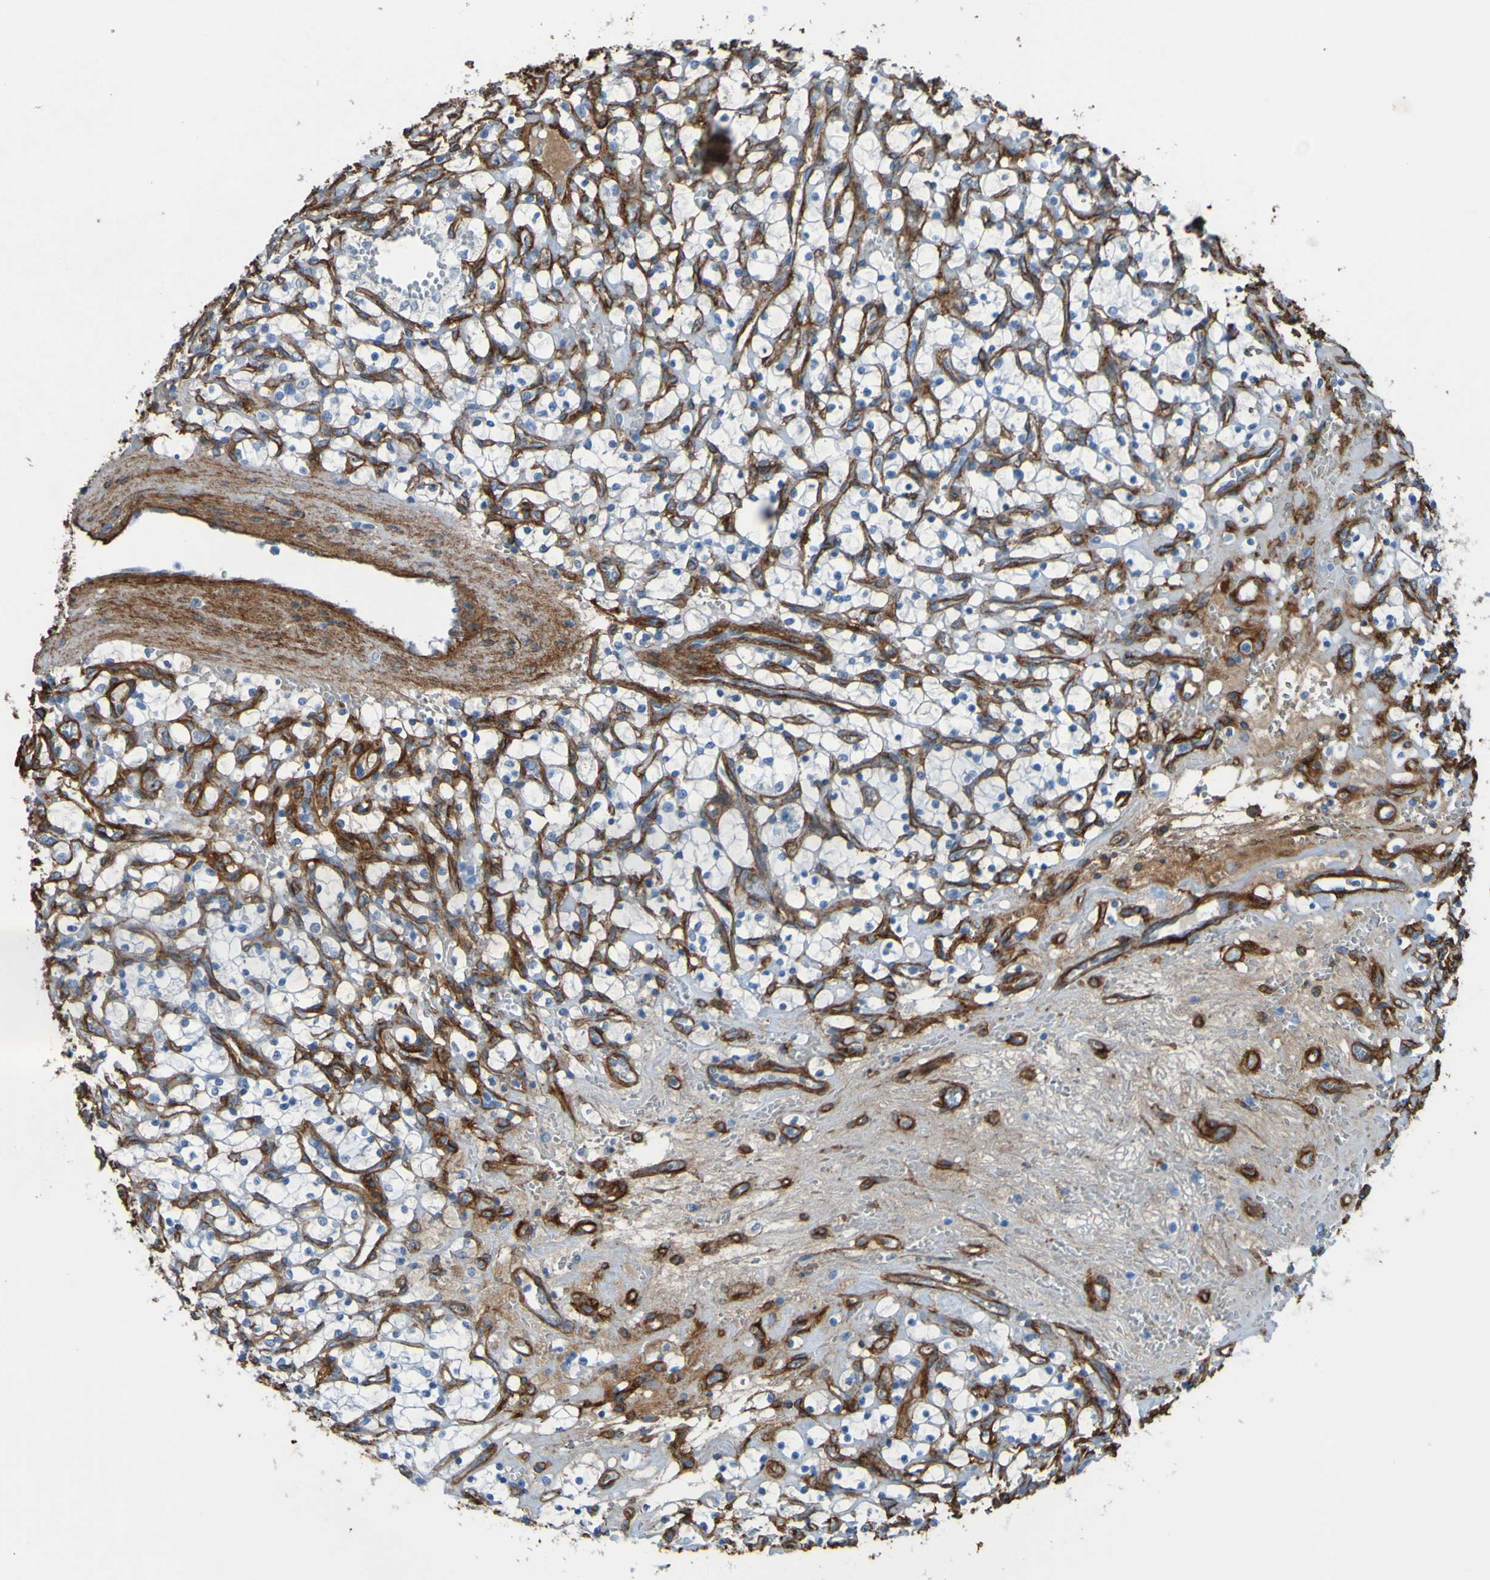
{"staining": {"intensity": "negative", "quantity": "none", "location": "none"}, "tissue": "renal cancer", "cell_type": "Tumor cells", "image_type": "cancer", "snomed": [{"axis": "morphology", "description": "Adenocarcinoma, NOS"}, {"axis": "topography", "description": "Kidney"}], "caption": "Tumor cells are negative for brown protein staining in adenocarcinoma (renal).", "gene": "COL4A2", "patient": {"sex": "female", "age": 69}}